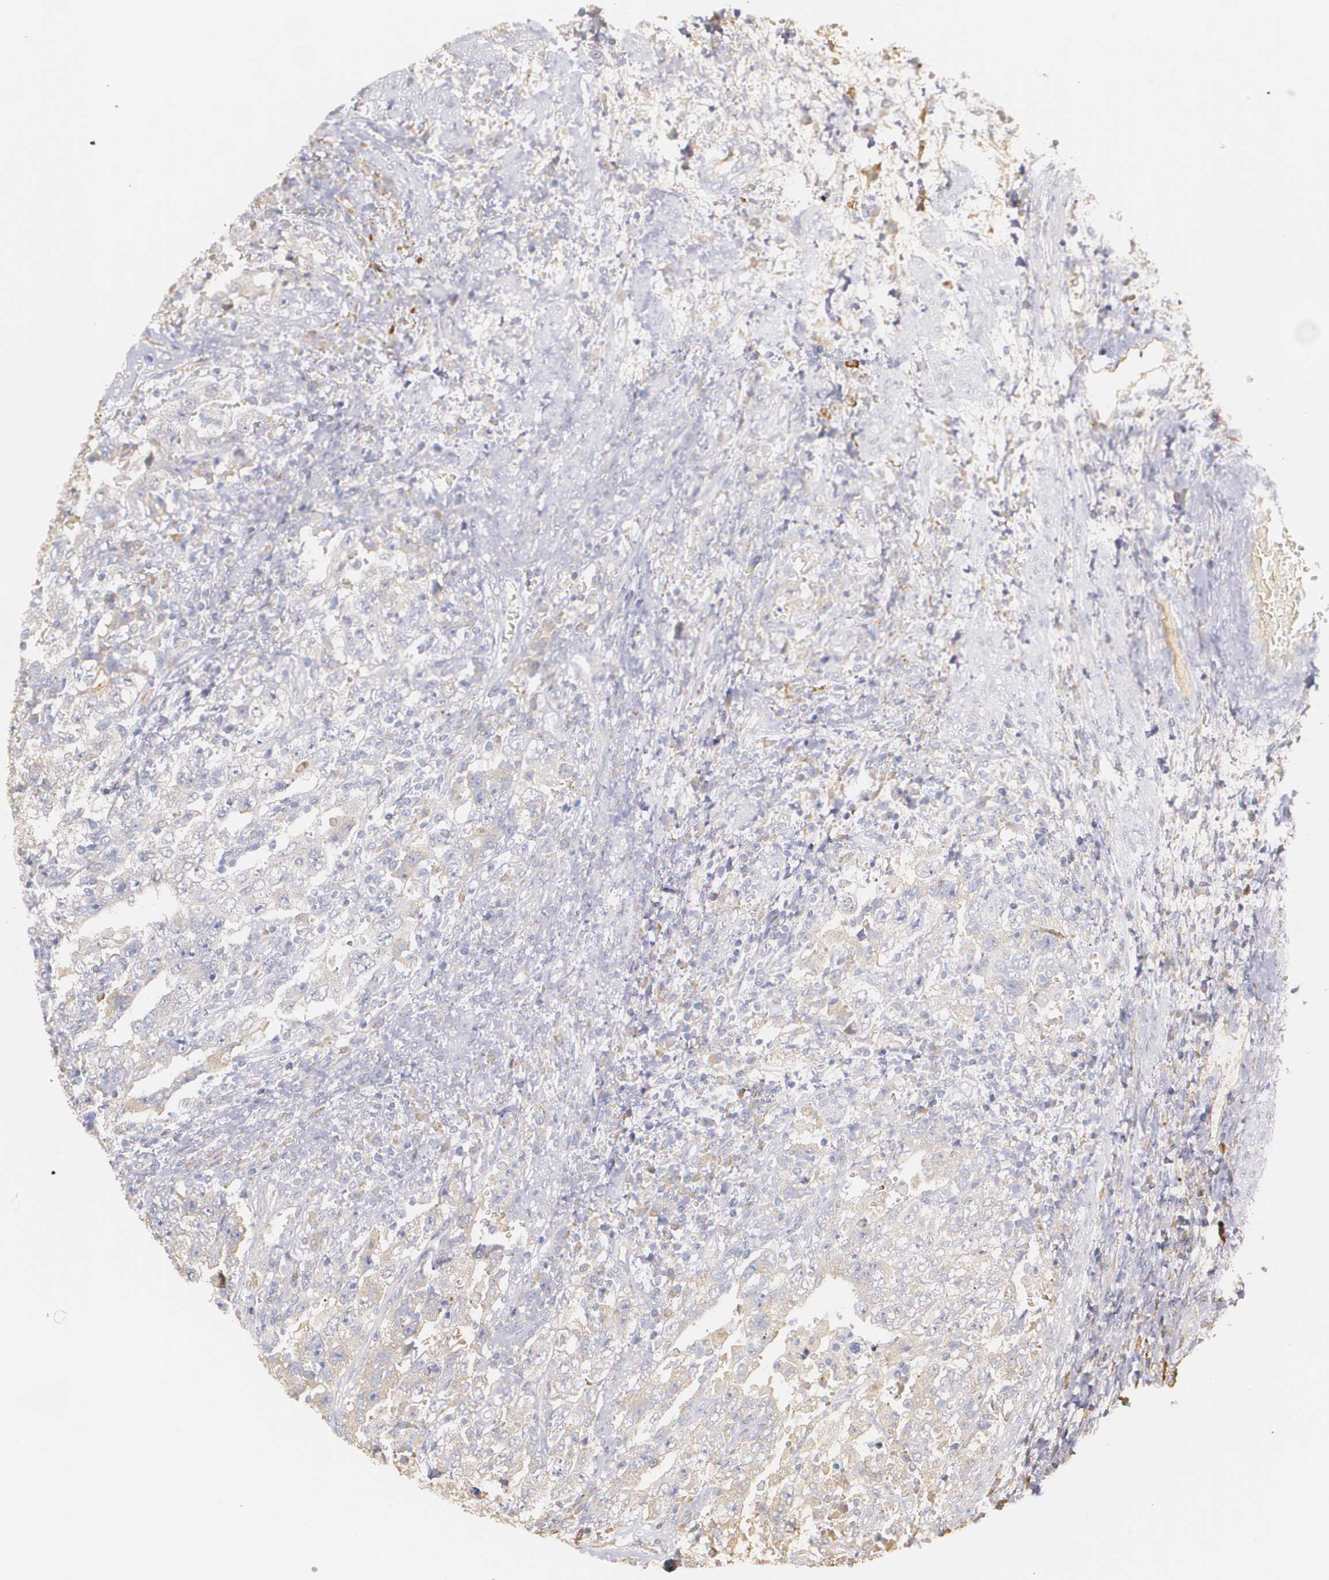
{"staining": {"intensity": "weak", "quantity": "25%-75%", "location": "cytoplasmic/membranous"}, "tissue": "testis cancer", "cell_type": "Tumor cells", "image_type": "cancer", "snomed": [{"axis": "morphology", "description": "Carcinoma, Embryonal, NOS"}, {"axis": "topography", "description": "Testis"}], "caption": "Testis cancer tissue demonstrates weak cytoplasmic/membranous positivity in approximately 25%-75% of tumor cells", "gene": "AMBP", "patient": {"sex": "male", "age": 26}}